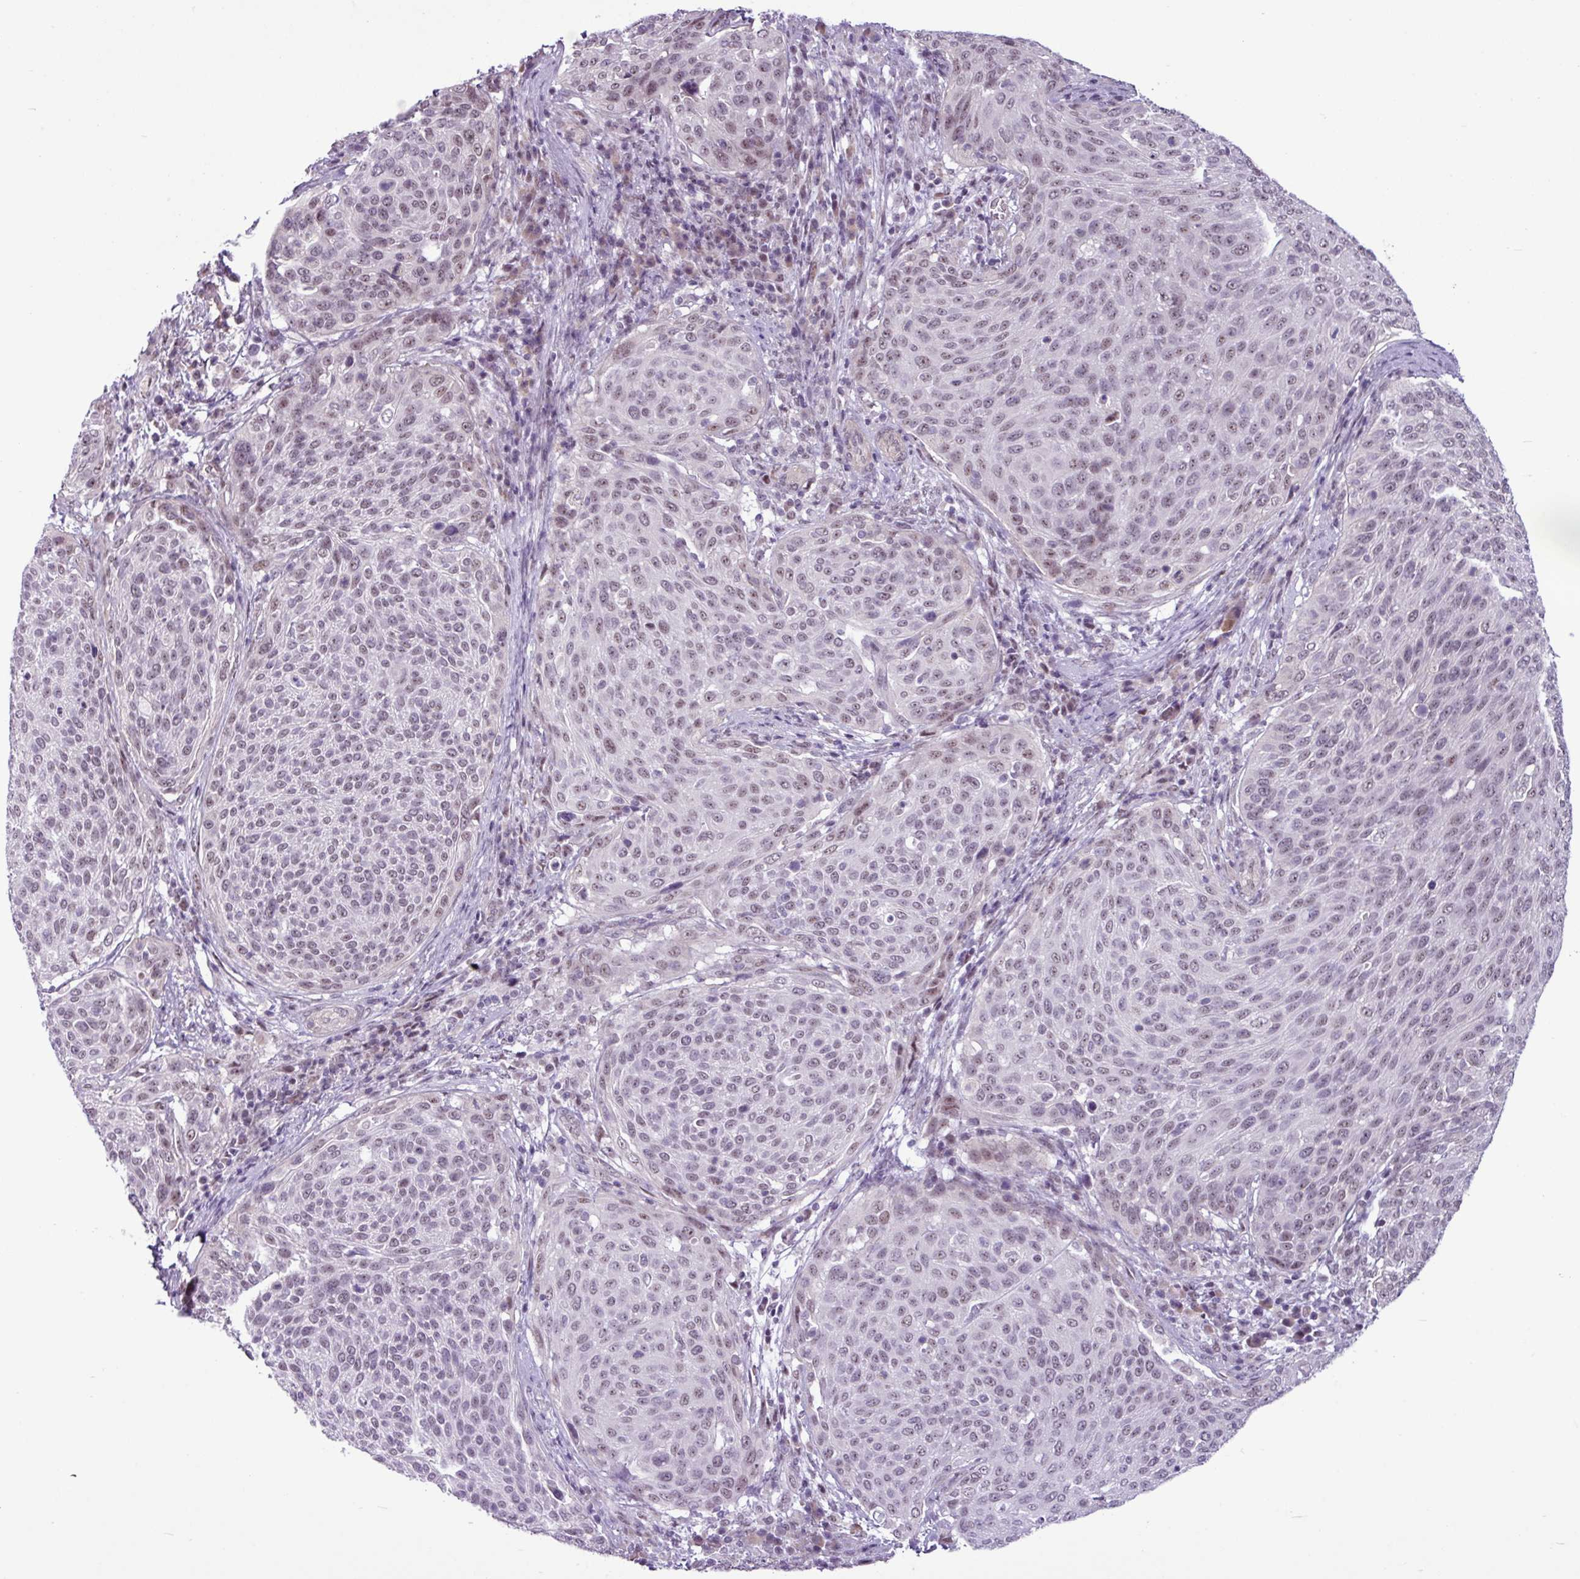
{"staining": {"intensity": "weak", "quantity": "25%-75%", "location": "nuclear"}, "tissue": "cervical cancer", "cell_type": "Tumor cells", "image_type": "cancer", "snomed": [{"axis": "morphology", "description": "Squamous cell carcinoma, NOS"}, {"axis": "topography", "description": "Cervix"}], "caption": "This image displays immunohistochemistry staining of human cervical cancer, with low weak nuclear staining in about 25%-75% of tumor cells.", "gene": "UTP18", "patient": {"sex": "female", "age": 31}}